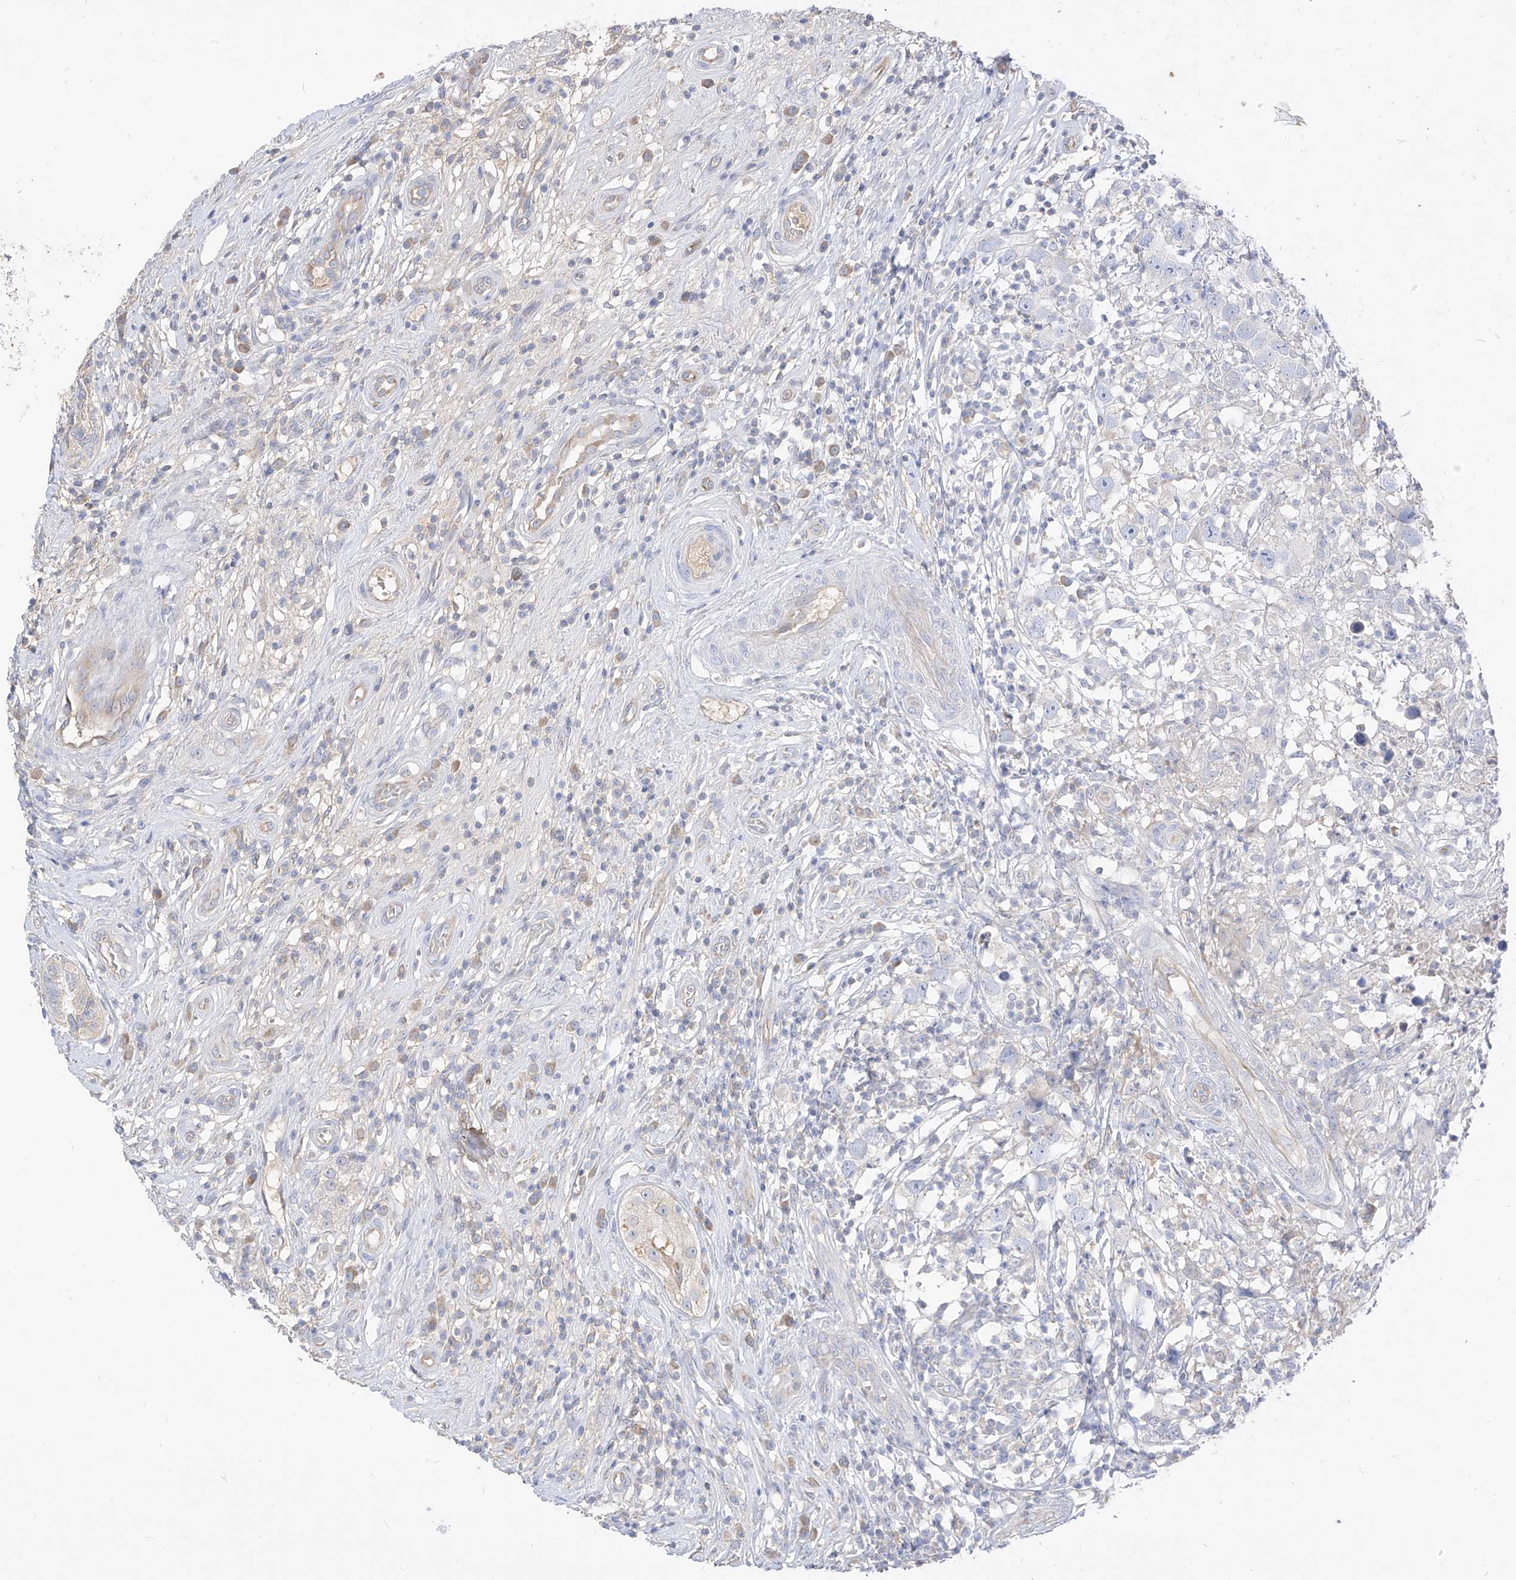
{"staining": {"intensity": "negative", "quantity": "none", "location": "none"}, "tissue": "testis cancer", "cell_type": "Tumor cells", "image_type": "cancer", "snomed": [{"axis": "morphology", "description": "Seminoma, NOS"}, {"axis": "topography", "description": "Testis"}], "caption": "Tumor cells are negative for brown protein staining in testis cancer. (Stains: DAB (3,3'-diaminobenzidine) immunohistochemistry with hematoxylin counter stain, Microscopy: brightfield microscopy at high magnification).", "gene": "RASA2", "patient": {"sex": "male", "age": 49}}